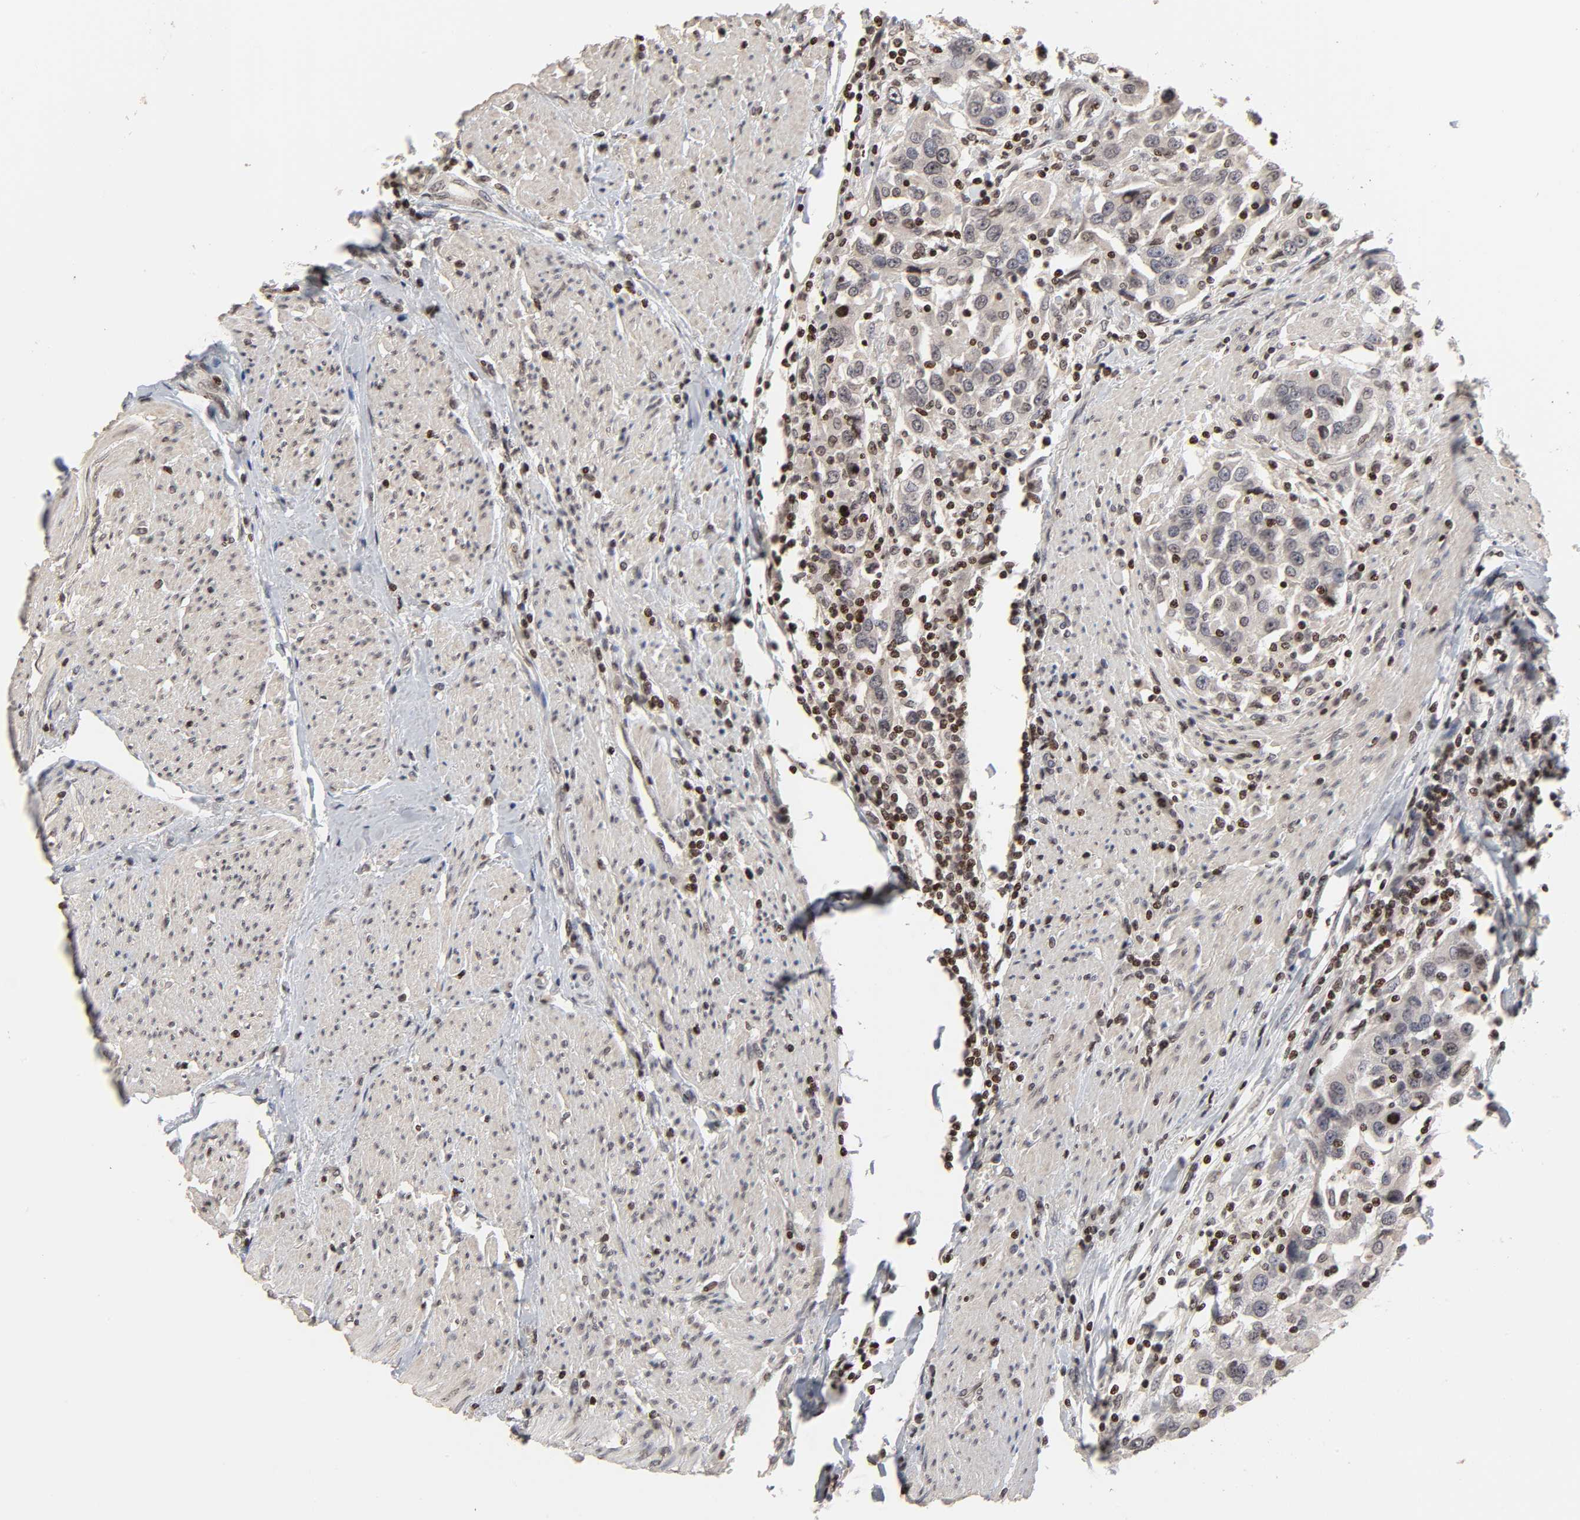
{"staining": {"intensity": "negative", "quantity": "none", "location": "none"}, "tissue": "urothelial cancer", "cell_type": "Tumor cells", "image_type": "cancer", "snomed": [{"axis": "morphology", "description": "Urothelial carcinoma, High grade"}, {"axis": "topography", "description": "Urinary bladder"}], "caption": "A high-resolution histopathology image shows immunohistochemistry staining of high-grade urothelial carcinoma, which reveals no significant expression in tumor cells.", "gene": "ZNF473", "patient": {"sex": "female", "age": 80}}